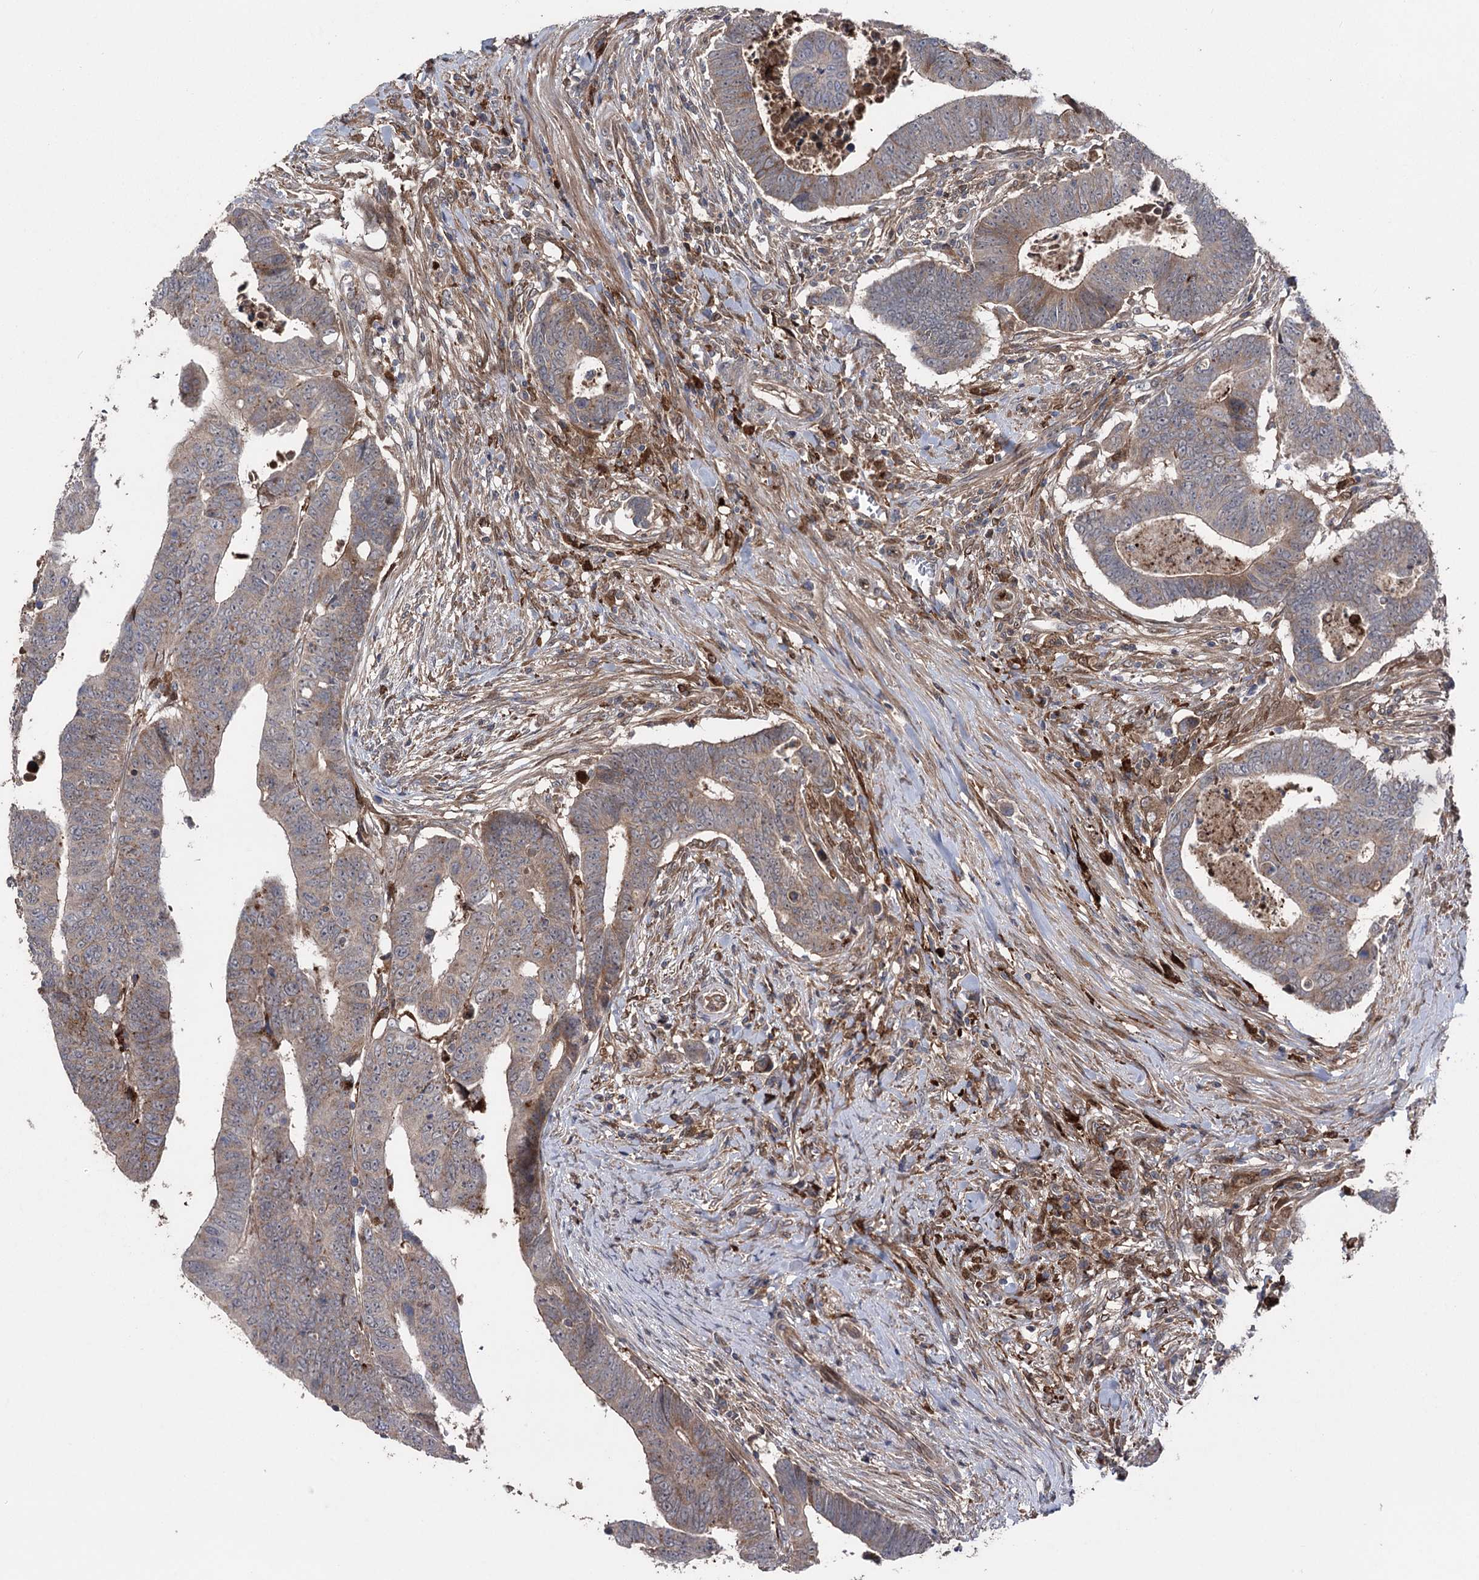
{"staining": {"intensity": "weak", "quantity": ">75%", "location": "cytoplasmic/membranous"}, "tissue": "colorectal cancer", "cell_type": "Tumor cells", "image_type": "cancer", "snomed": [{"axis": "morphology", "description": "Normal tissue, NOS"}, {"axis": "morphology", "description": "Adenocarcinoma, NOS"}, {"axis": "topography", "description": "Rectum"}], "caption": "Adenocarcinoma (colorectal) tissue exhibits weak cytoplasmic/membranous staining in approximately >75% of tumor cells, visualized by immunohistochemistry.", "gene": "OTUD1", "patient": {"sex": "female", "age": 65}}